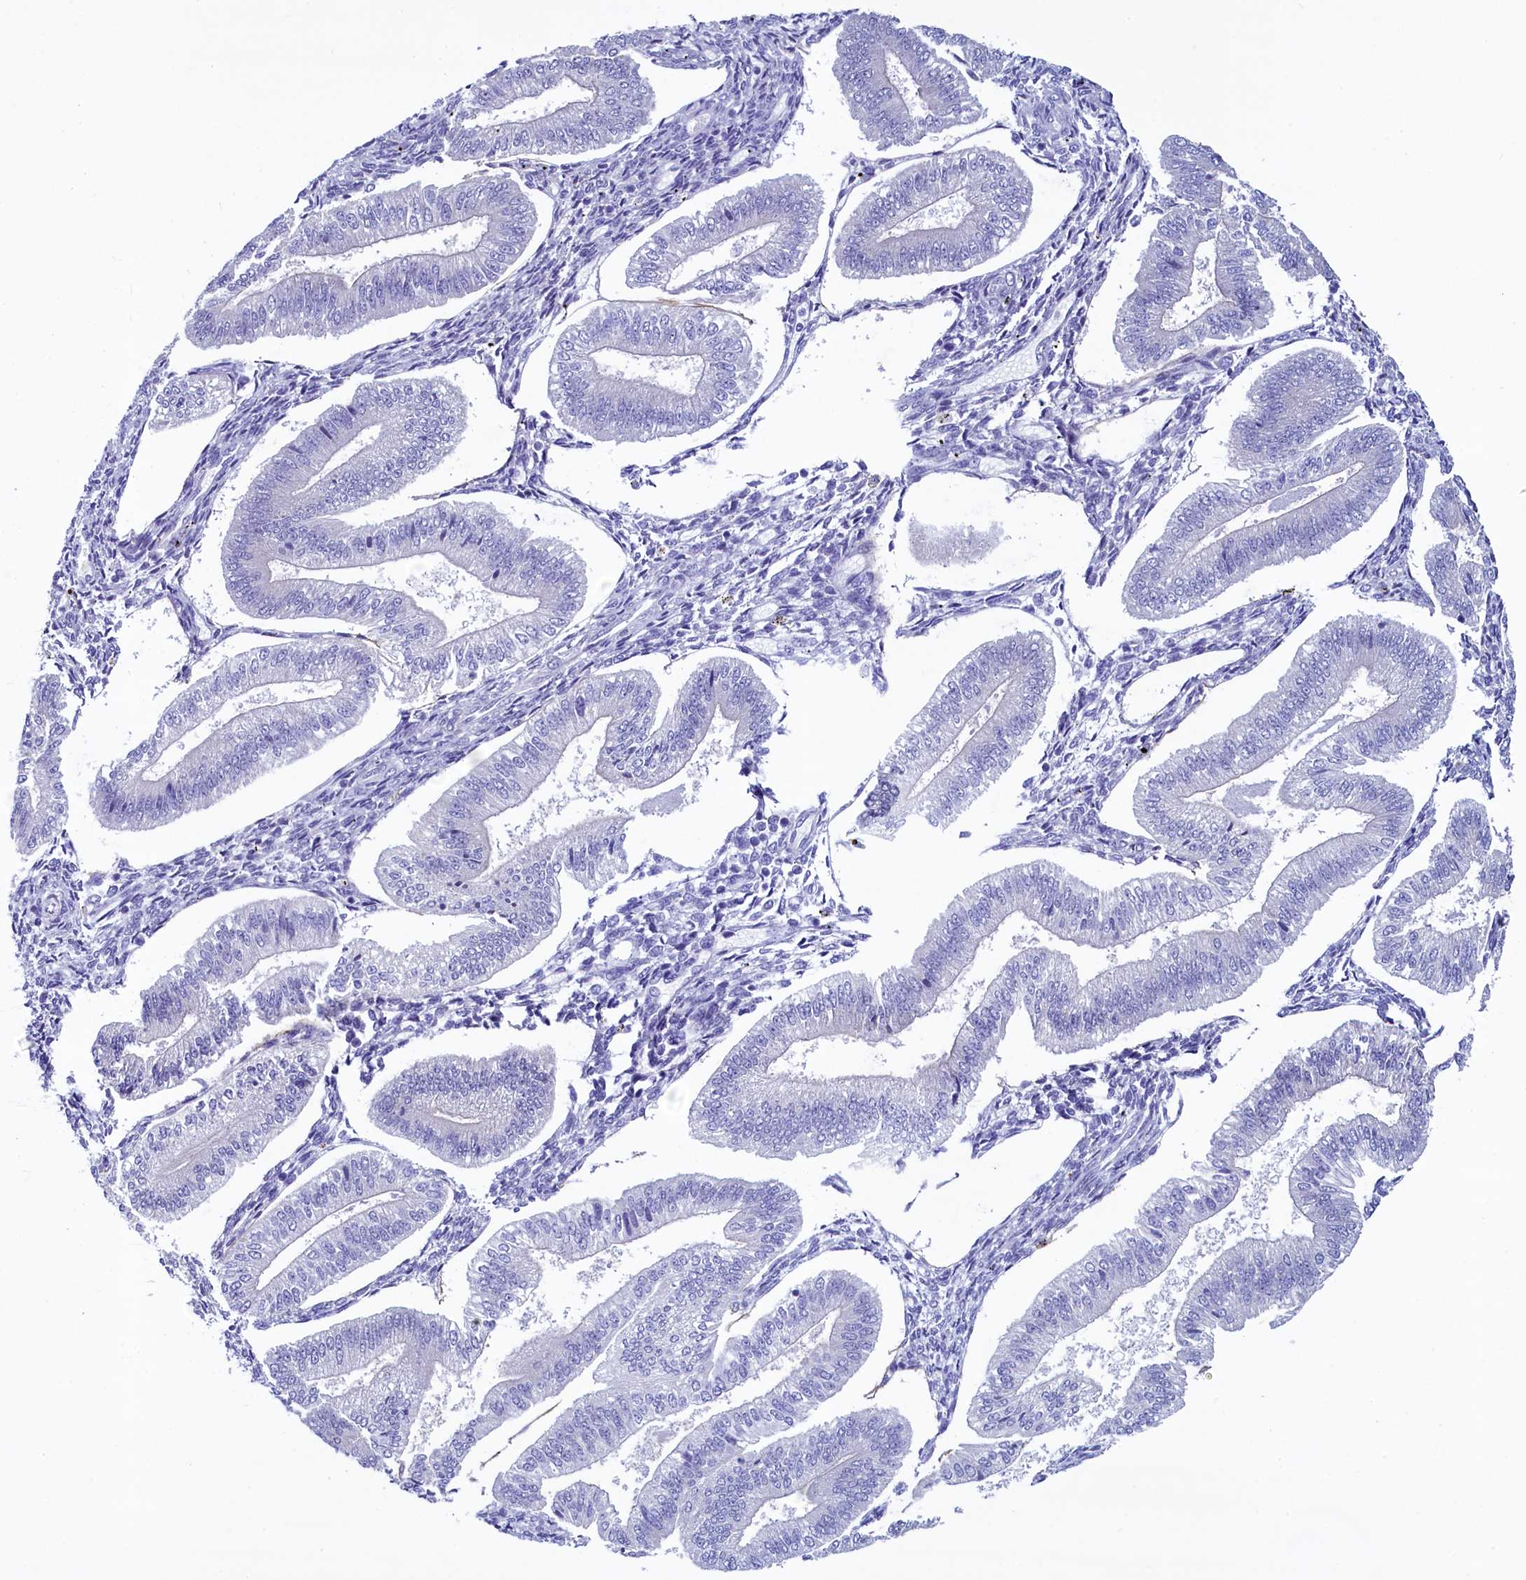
{"staining": {"intensity": "negative", "quantity": "none", "location": "none"}, "tissue": "endometrium", "cell_type": "Cells in endometrial stroma", "image_type": "normal", "snomed": [{"axis": "morphology", "description": "Normal tissue, NOS"}, {"axis": "topography", "description": "Endometrium"}], "caption": "Benign endometrium was stained to show a protein in brown. There is no significant positivity in cells in endometrial stroma. (DAB immunohistochemistry, high magnification).", "gene": "KRBOX5", "patient": {"sex": "female", "age": 34}}